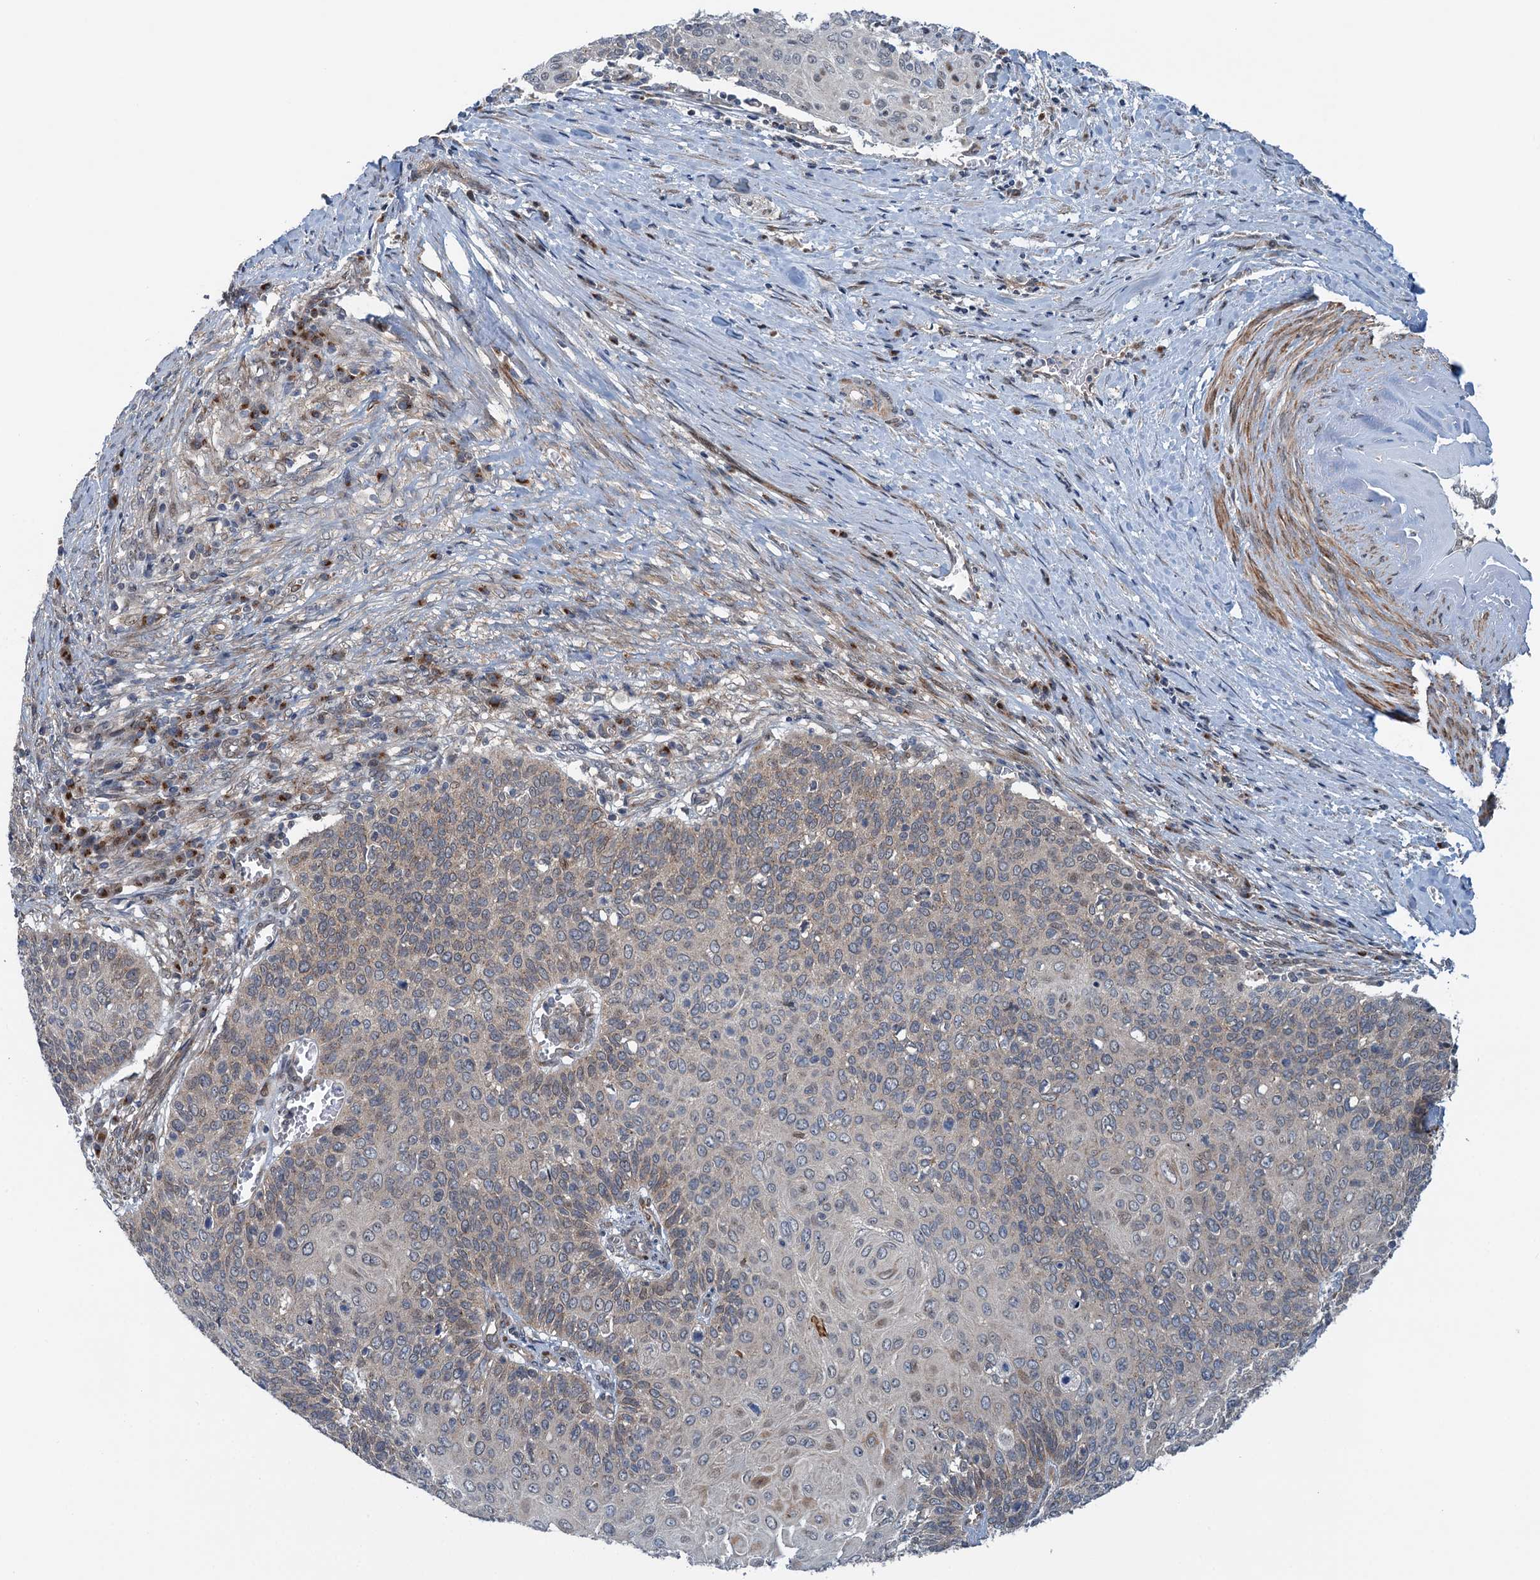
{"staining": {"intensity": "weak", "quantity": "<25%", "location": "nuclear"}, "tissue": "cervical cancer", "cell_type": "Tumor cells", "image_type": "cancer", "snomed": [{"axis": "morphology", "description": "Squamous cell carcinoma, NOS"}, {"axis": "topography", "description": "Cervix"}], "caption": "This is an IHC photomicrograph of human cervical cancer (squamous cell carcinoma). There is no expression in tumor cells.", "gene": "DYNC2I2", "patient": {"sex": "female", "age": 39}}